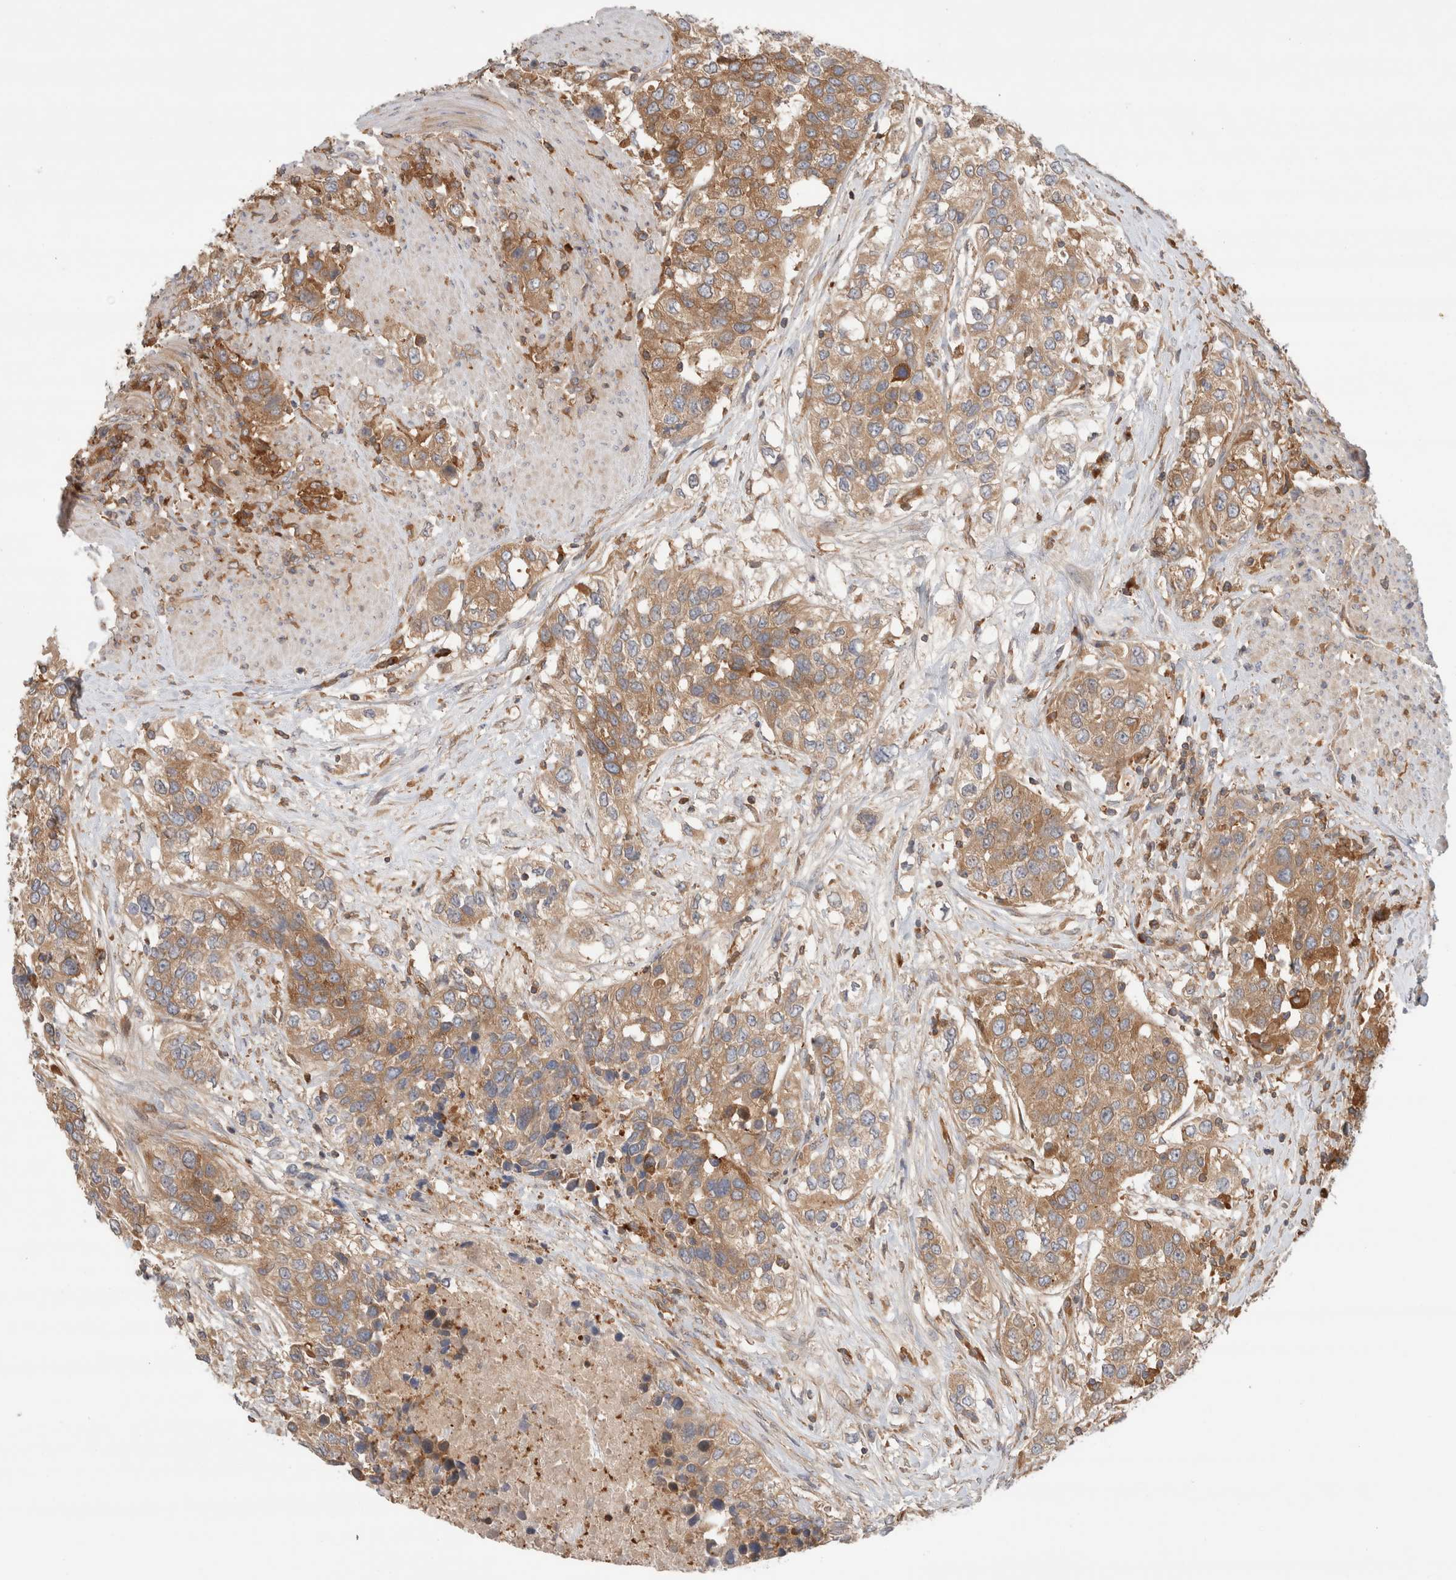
{"staining": {"intensity": "strong", "quantity": "25%-75%", "location": "cytoplasmic/membranous"}, "tissue": "urothelial cancer", "cell_type": "Tumor cells", "image_type": "cancer", "snomed": [{"axis": "morphology", "description": "Urothelial carcinoma, High grade"}, {"axis": "topography", "description": "Urinary bladder"}], "caption": "Urothelial cancer stained with immunohistochemistry (IHC) reveals strong cytoplasmic/membranous positivity in approximately 25%-75% of tumor cells. Using DAB (brown) and hematoxylin (blue) stains, captured at high magnification using brightfield microscopy.", "gene": "KLHL14", "patient": {"sex": "female", "age": 80}}